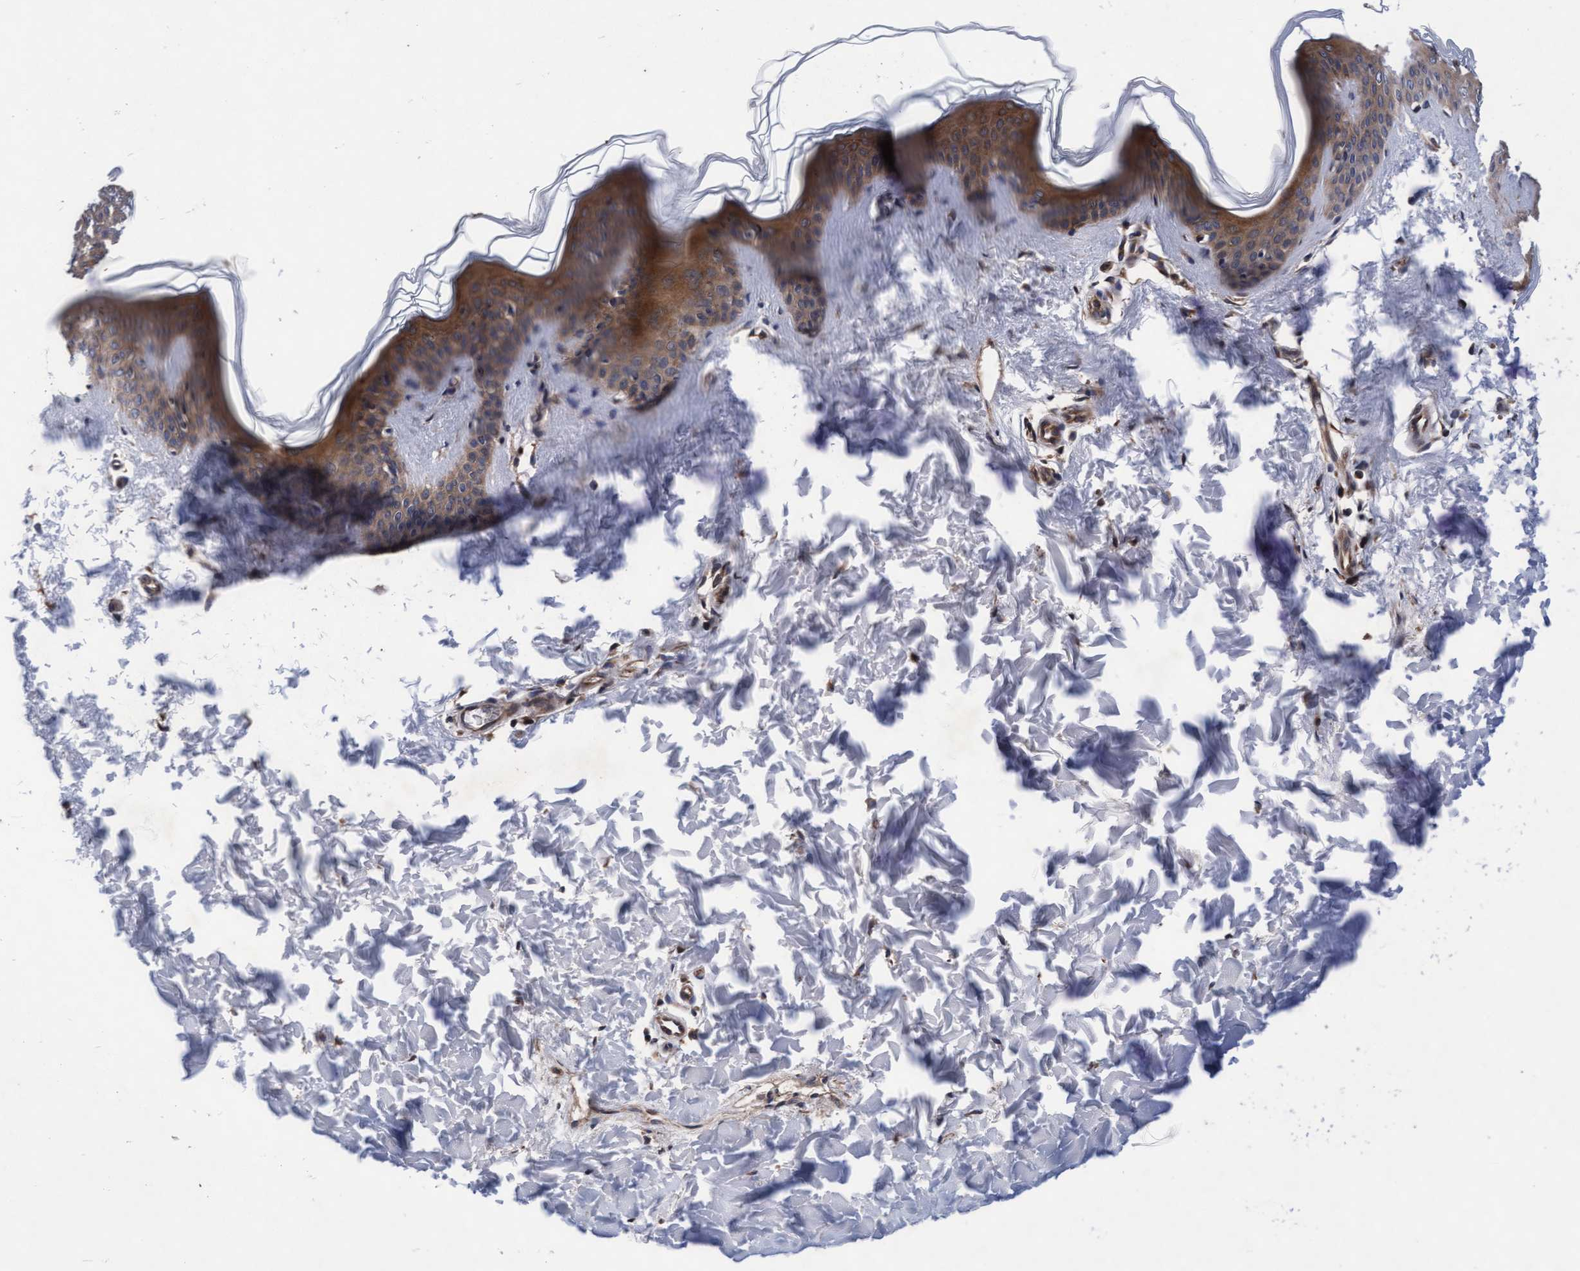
{"staining": {"intensity": "strong", "quantity": ">75%", "location": "cytoplasmic/membranous"}, "tissue": "skin", "cell_type": "Fibroblasts", "image_type": "normal", "snomed": [{"axis": "morphology", "description": "Normal tissue, NOS"}, {"axis": "topography", "description": "Skin"}], "caption": "Fibroblasts exhibit high levels of strong cytoplasmic/membranous expression in approximately >75% of cells in benign human skin. The staining was performed using DAB to visualize the protein expression in brown, while the nuclei were stained in blue with hematoxylin (Magnification: 20x).", "gene": "EFCAB13", "patient": {"sex": "female", "age": 17}}